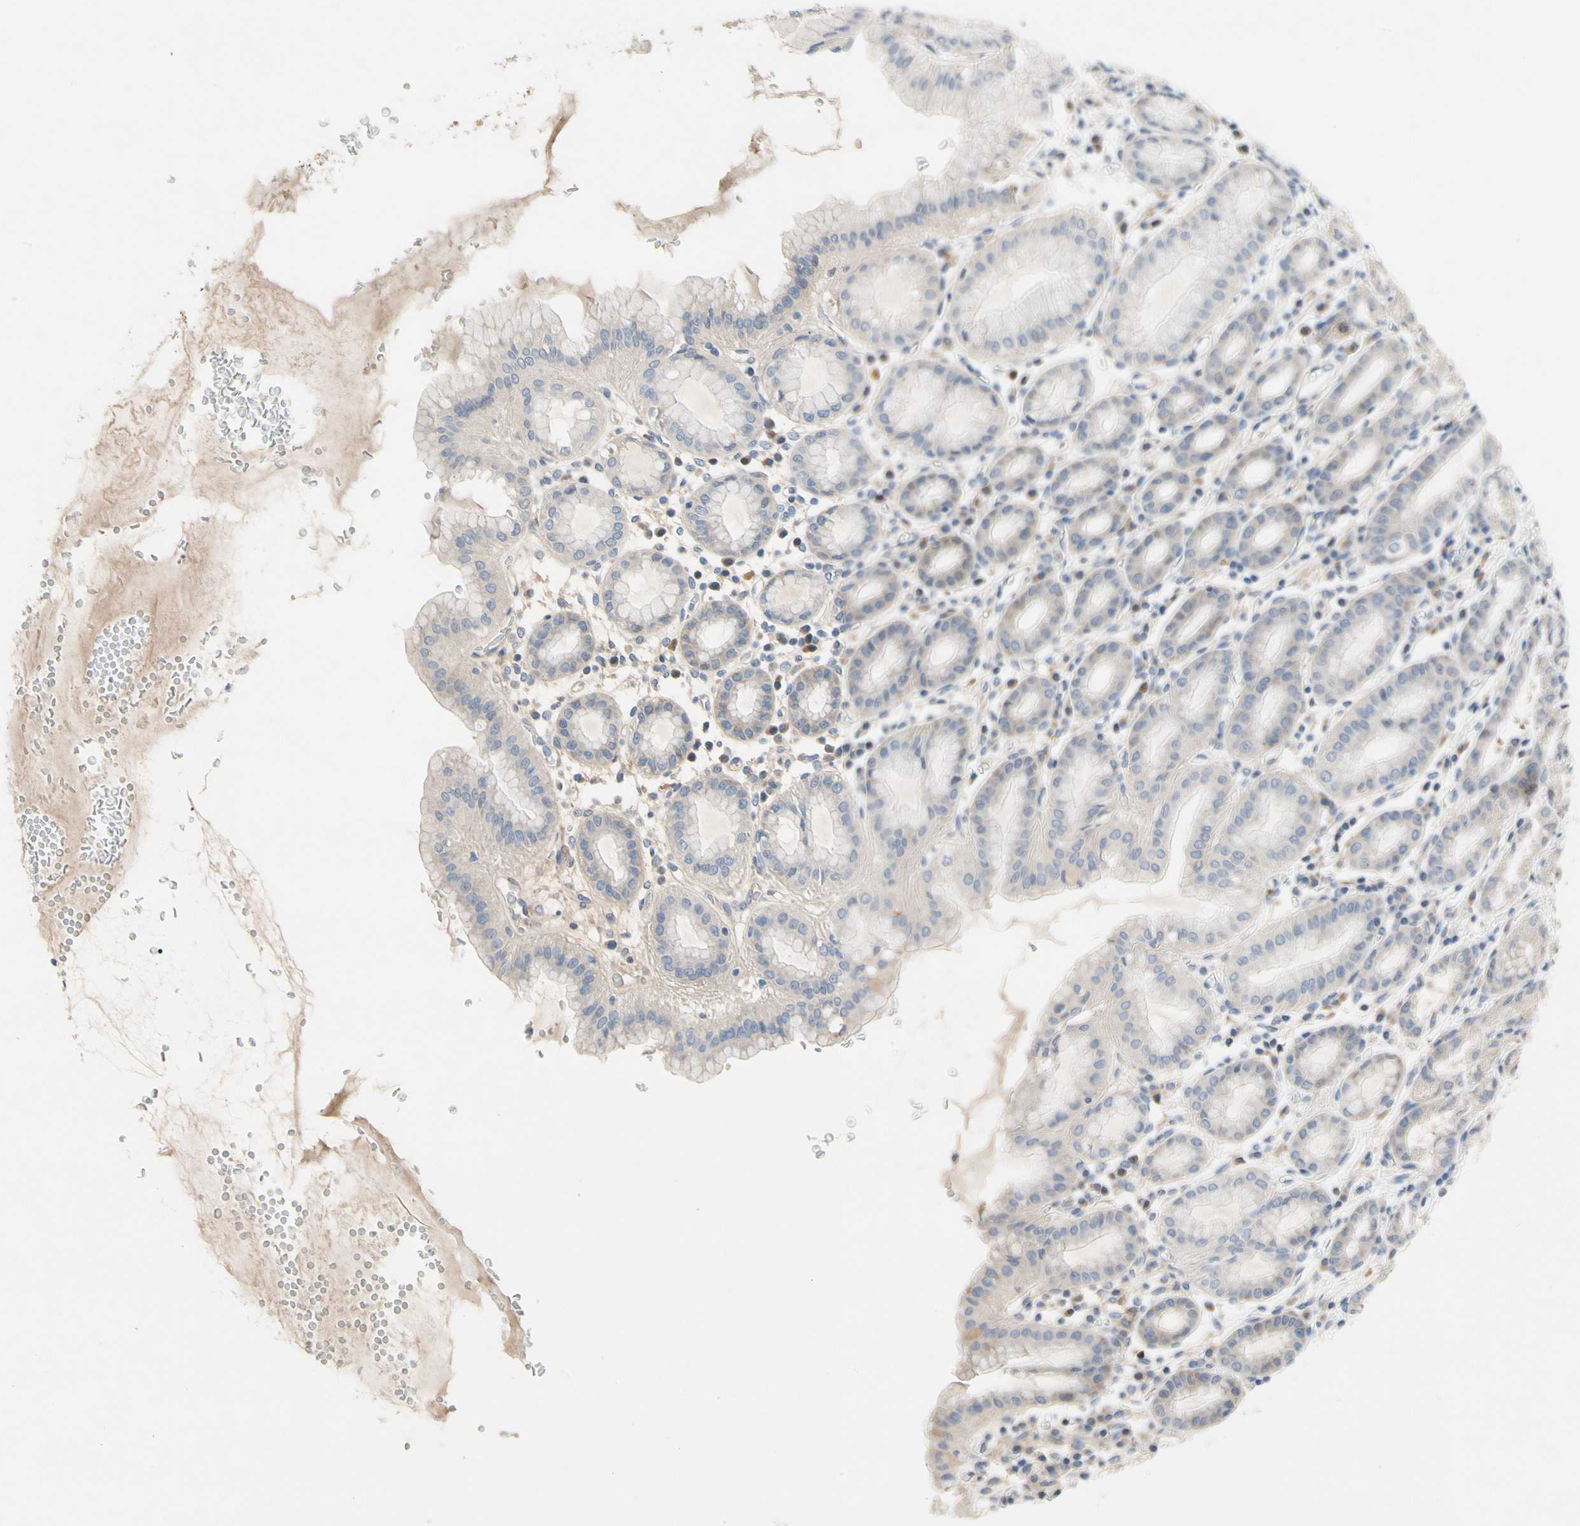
{"staining": {"intensity": "moderate", "quantity": "<25%", "location": "cytoplasmic/membranous"}, "tissue": "stomach", "cell_type": "Glandular cells", "image_type": "normal", "snomed": [{"axis": "morphology", "description": "Normal tissue, NOS"}, {"axis": "topography", "description": "Stomach, upper"}], "caption": "Immunohistochemical staining of benign stomach exhibits low levels of moderate cytoplasmic/membranous positivity in about <25% of glandular cells.", "gene": "GAS6", "patient": {"sex": "male", "age": 68}}